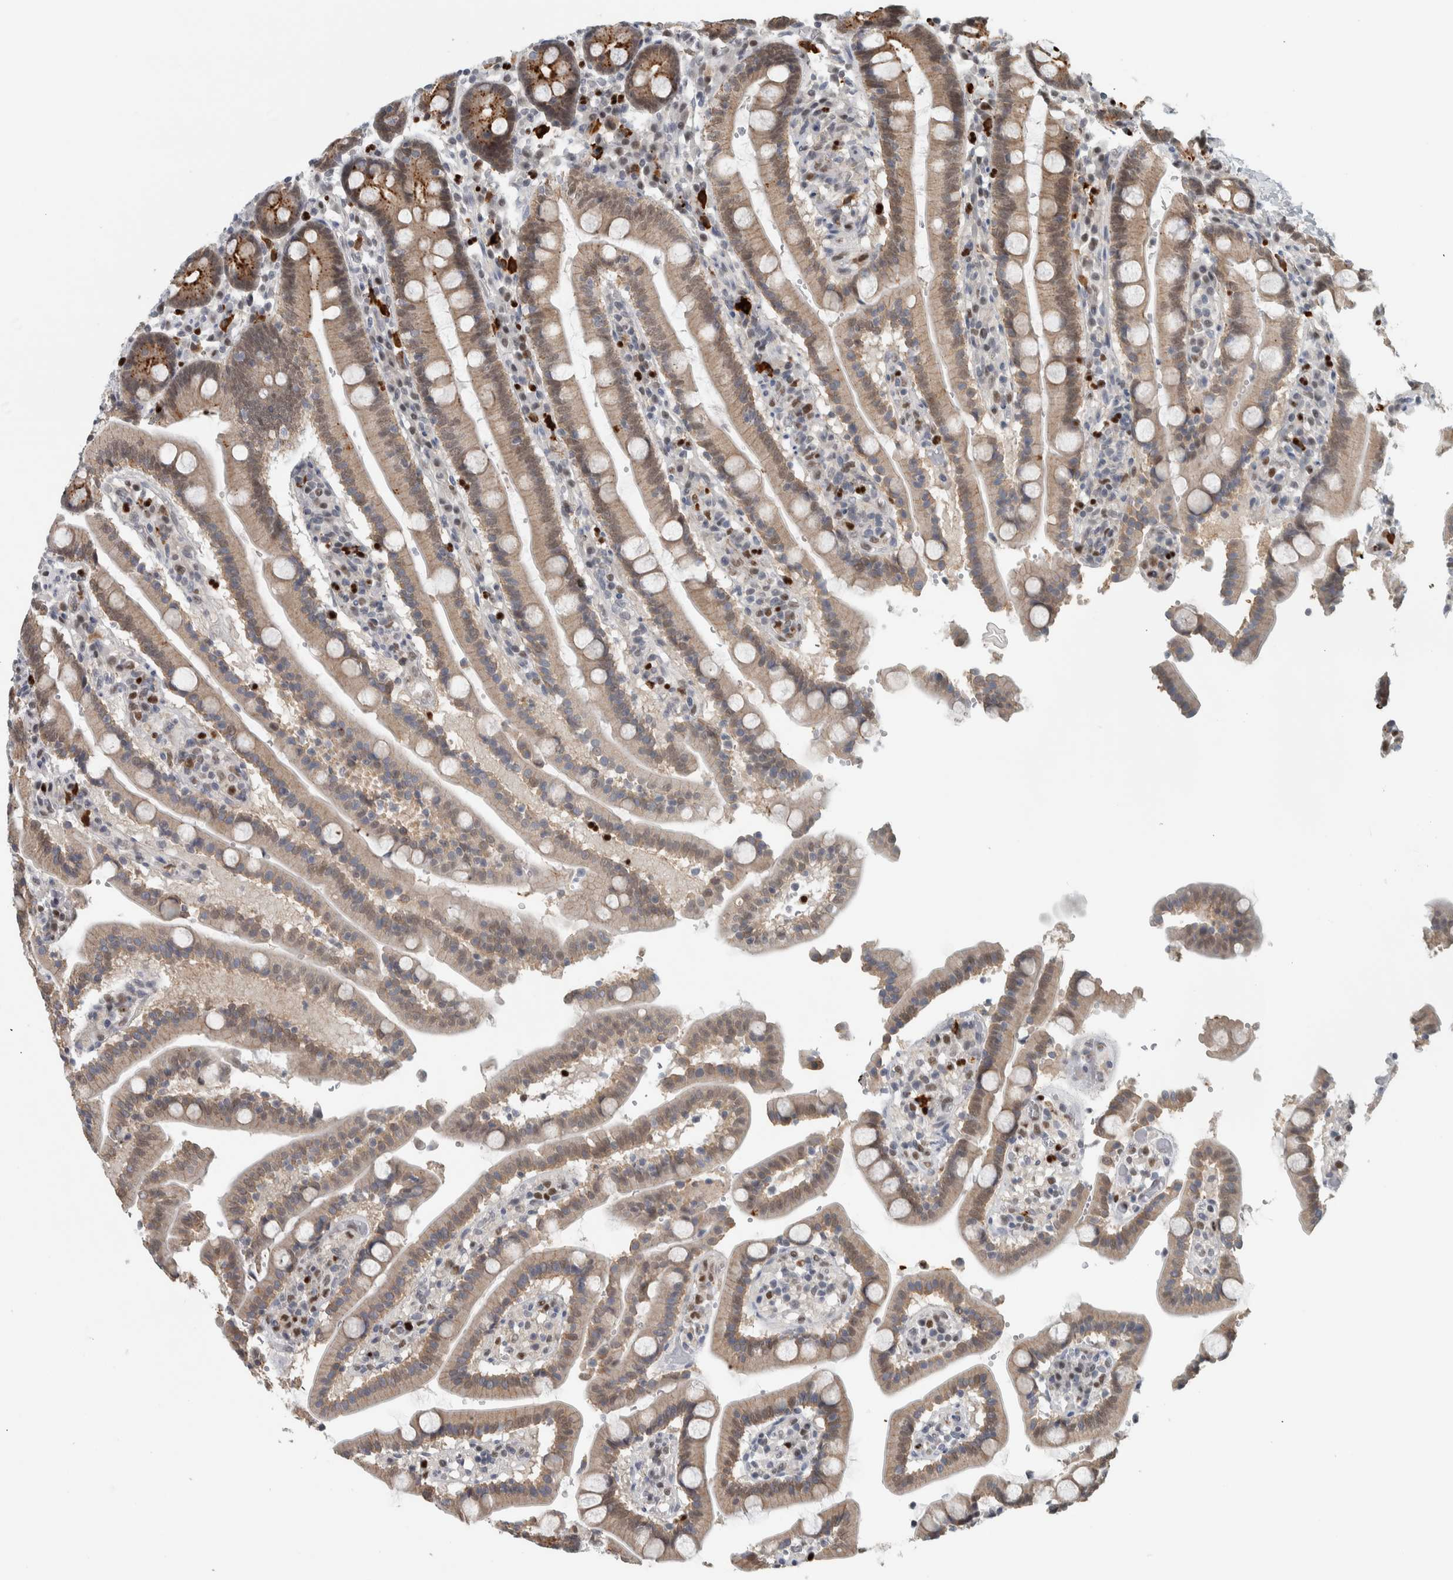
{"staining": {"intensity": "strong", "quantity": ">75%", "location": "cytoplasmic/membranous,nuclear"}, "tissue": "duodenum", "cell_type": "Glandular cells", "image_type": "normal", "snomed": [{"axis": "morphology", "description": "Normal tissue, NOS"}, {"axis": "topography", "description": "Small intestine, NOS"}], "caption": "Strong cytoplasmic/membranous,nuclear staining for a protein is identified in about >75% of glandular cells of normal duodenum using immunohistochemistry (IHC).", "gene": "ADPRM", "patient": {"sex": "female", "age": 71}}